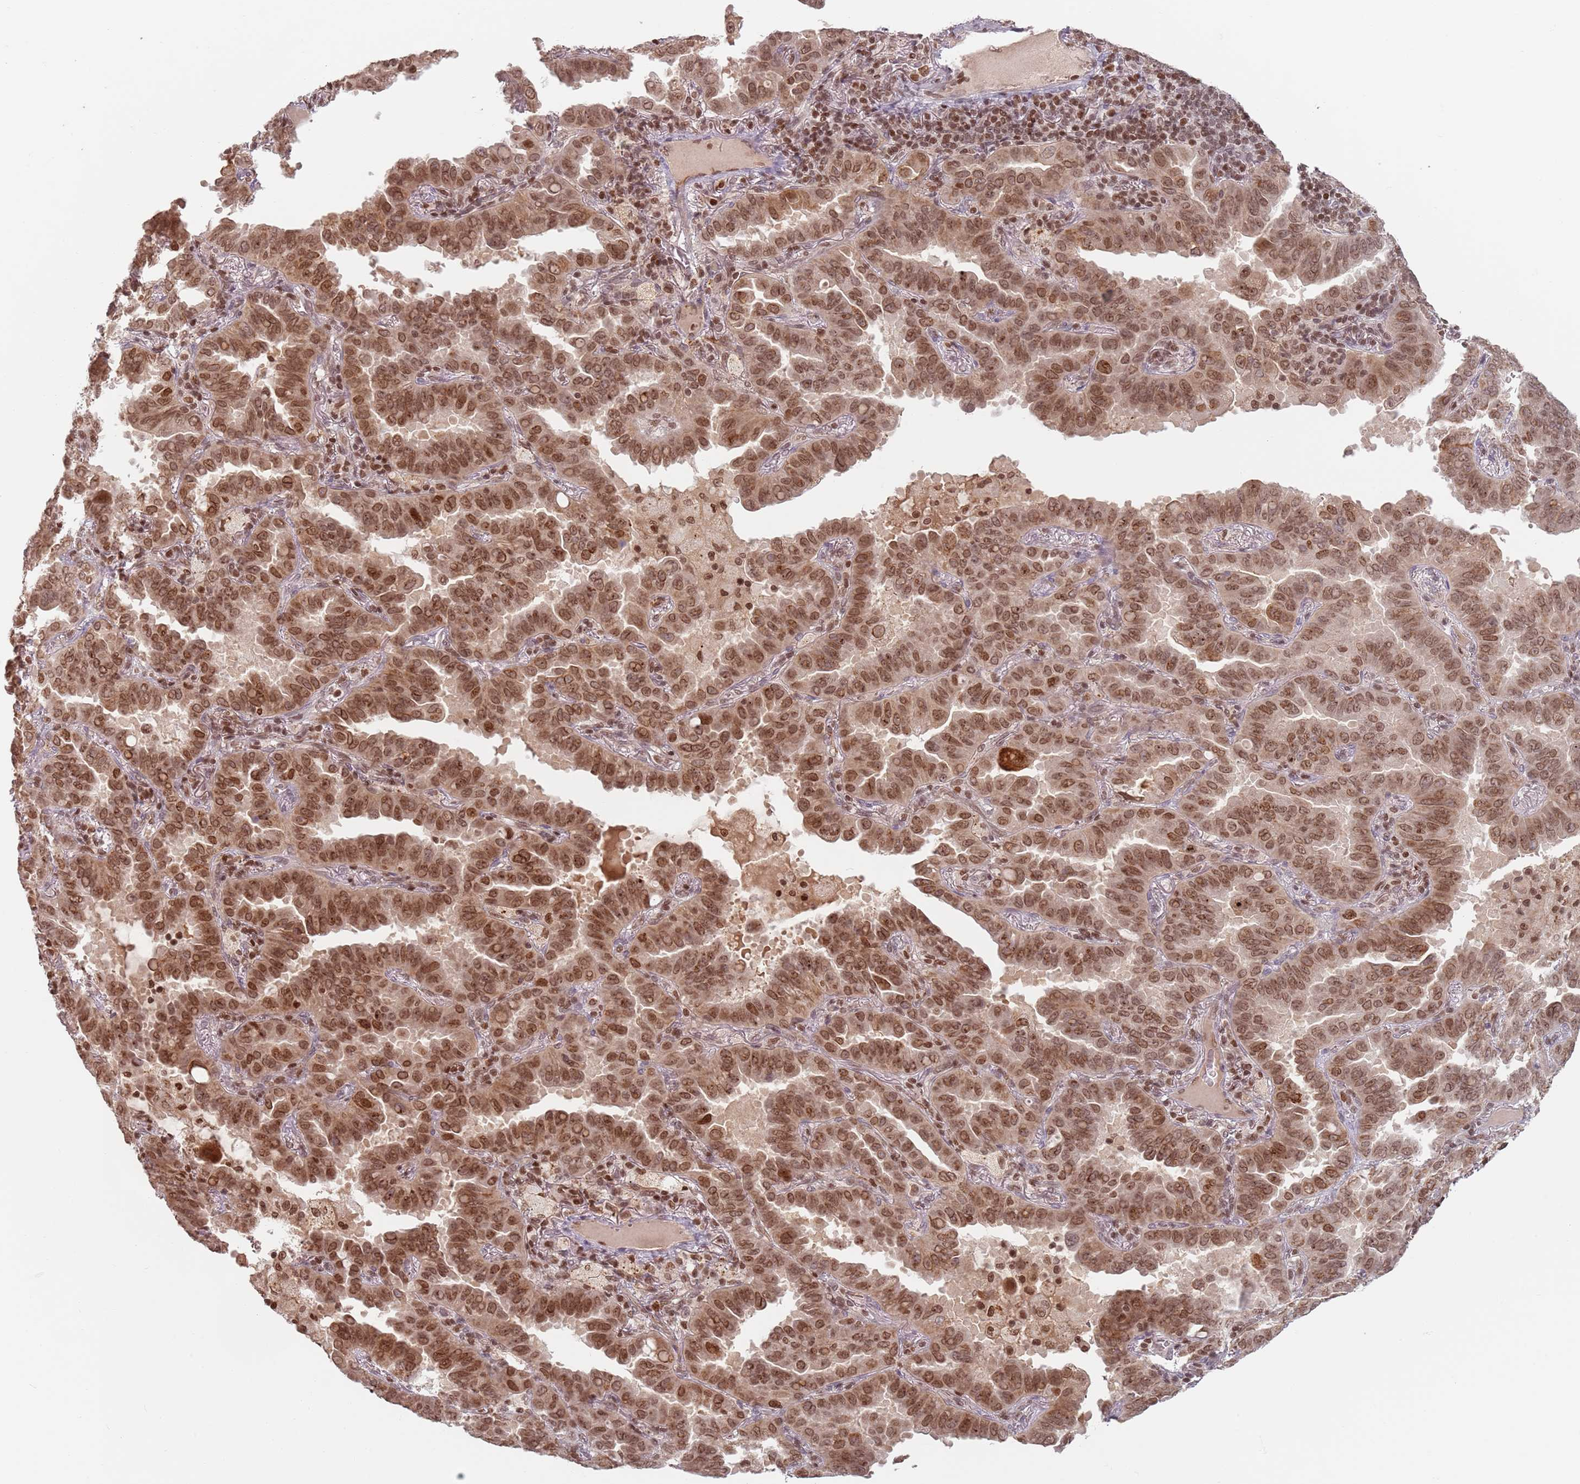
{"staining": {"intensity": "moderate", "quantity": ">75%", "location": "nuclear"}, "tissue": "lung cancer", "cell_type": "Tumor cells", "image_type": "cancer", "snomed": [{"axis": "morphology", "description": "Adenocarcinoma, NOS"}, {"axis": "topography", "description": "Lung"}], "caption": "Human lung adenocarcinoma stained for a protein (brown) reveals moderate nuclear positive positivity in about >75% of tumor cells.", "gene": "NUP50", "patient": {"sex": "male", "age": 64}}